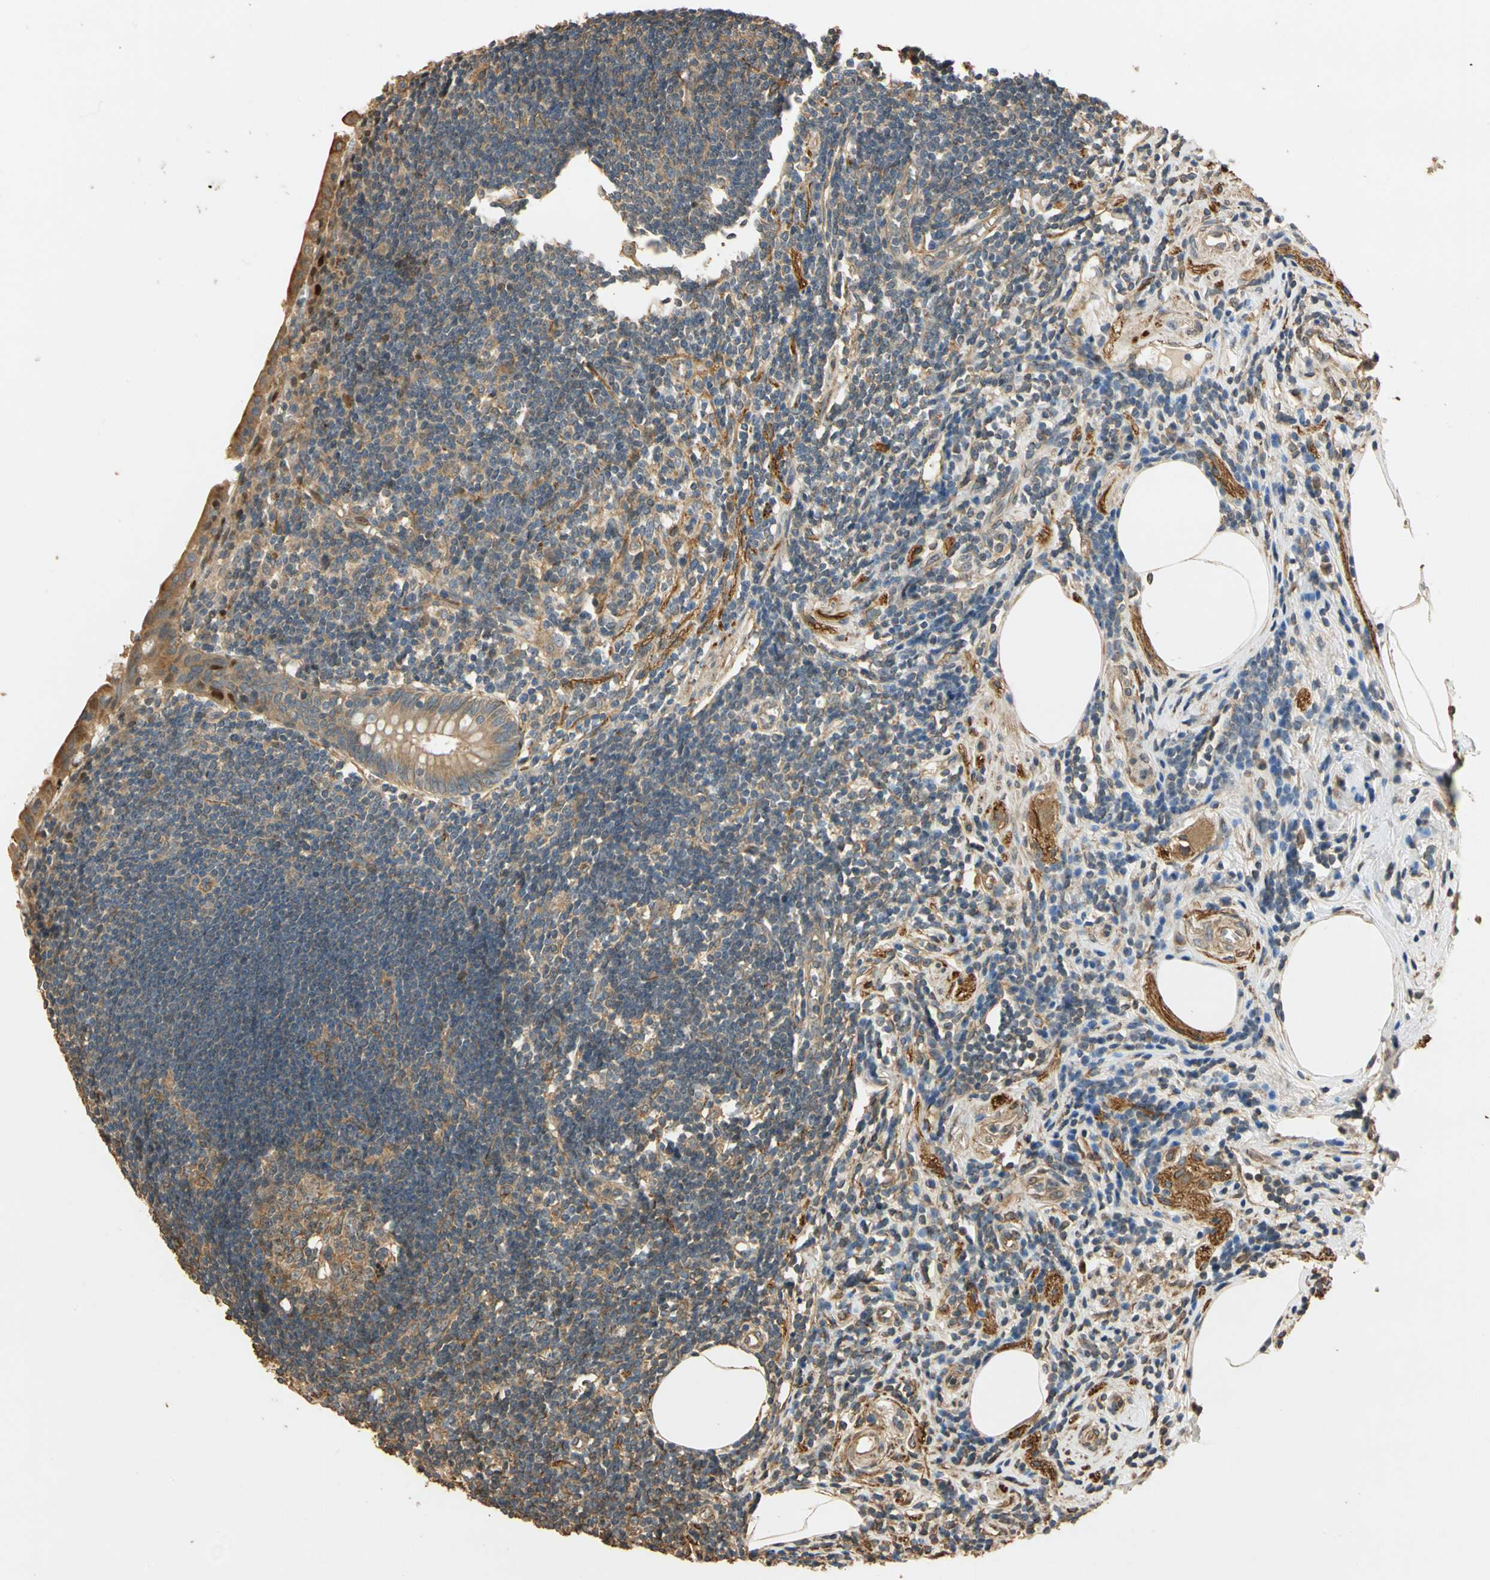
{"staining": {"intensity": "moderate", "quantity": ">75%", "location": "cytoplasmic/membranous"}, "tissue": "appendix", "cell_type": "Glandular cells", "image_type": "normal", "snomed": [{"axis": "morphology", "description": "Normal tissue, NOS"}, {"axis": "topography", "description": "Appendix"}], "caption": "A micrograph of appendix stained for a protein demonstrates moderate cytoplasmic/membranous brown staining in glandular cells.", "gene": "MGRN1", "patient": {"sex": "female", "age": 50}}